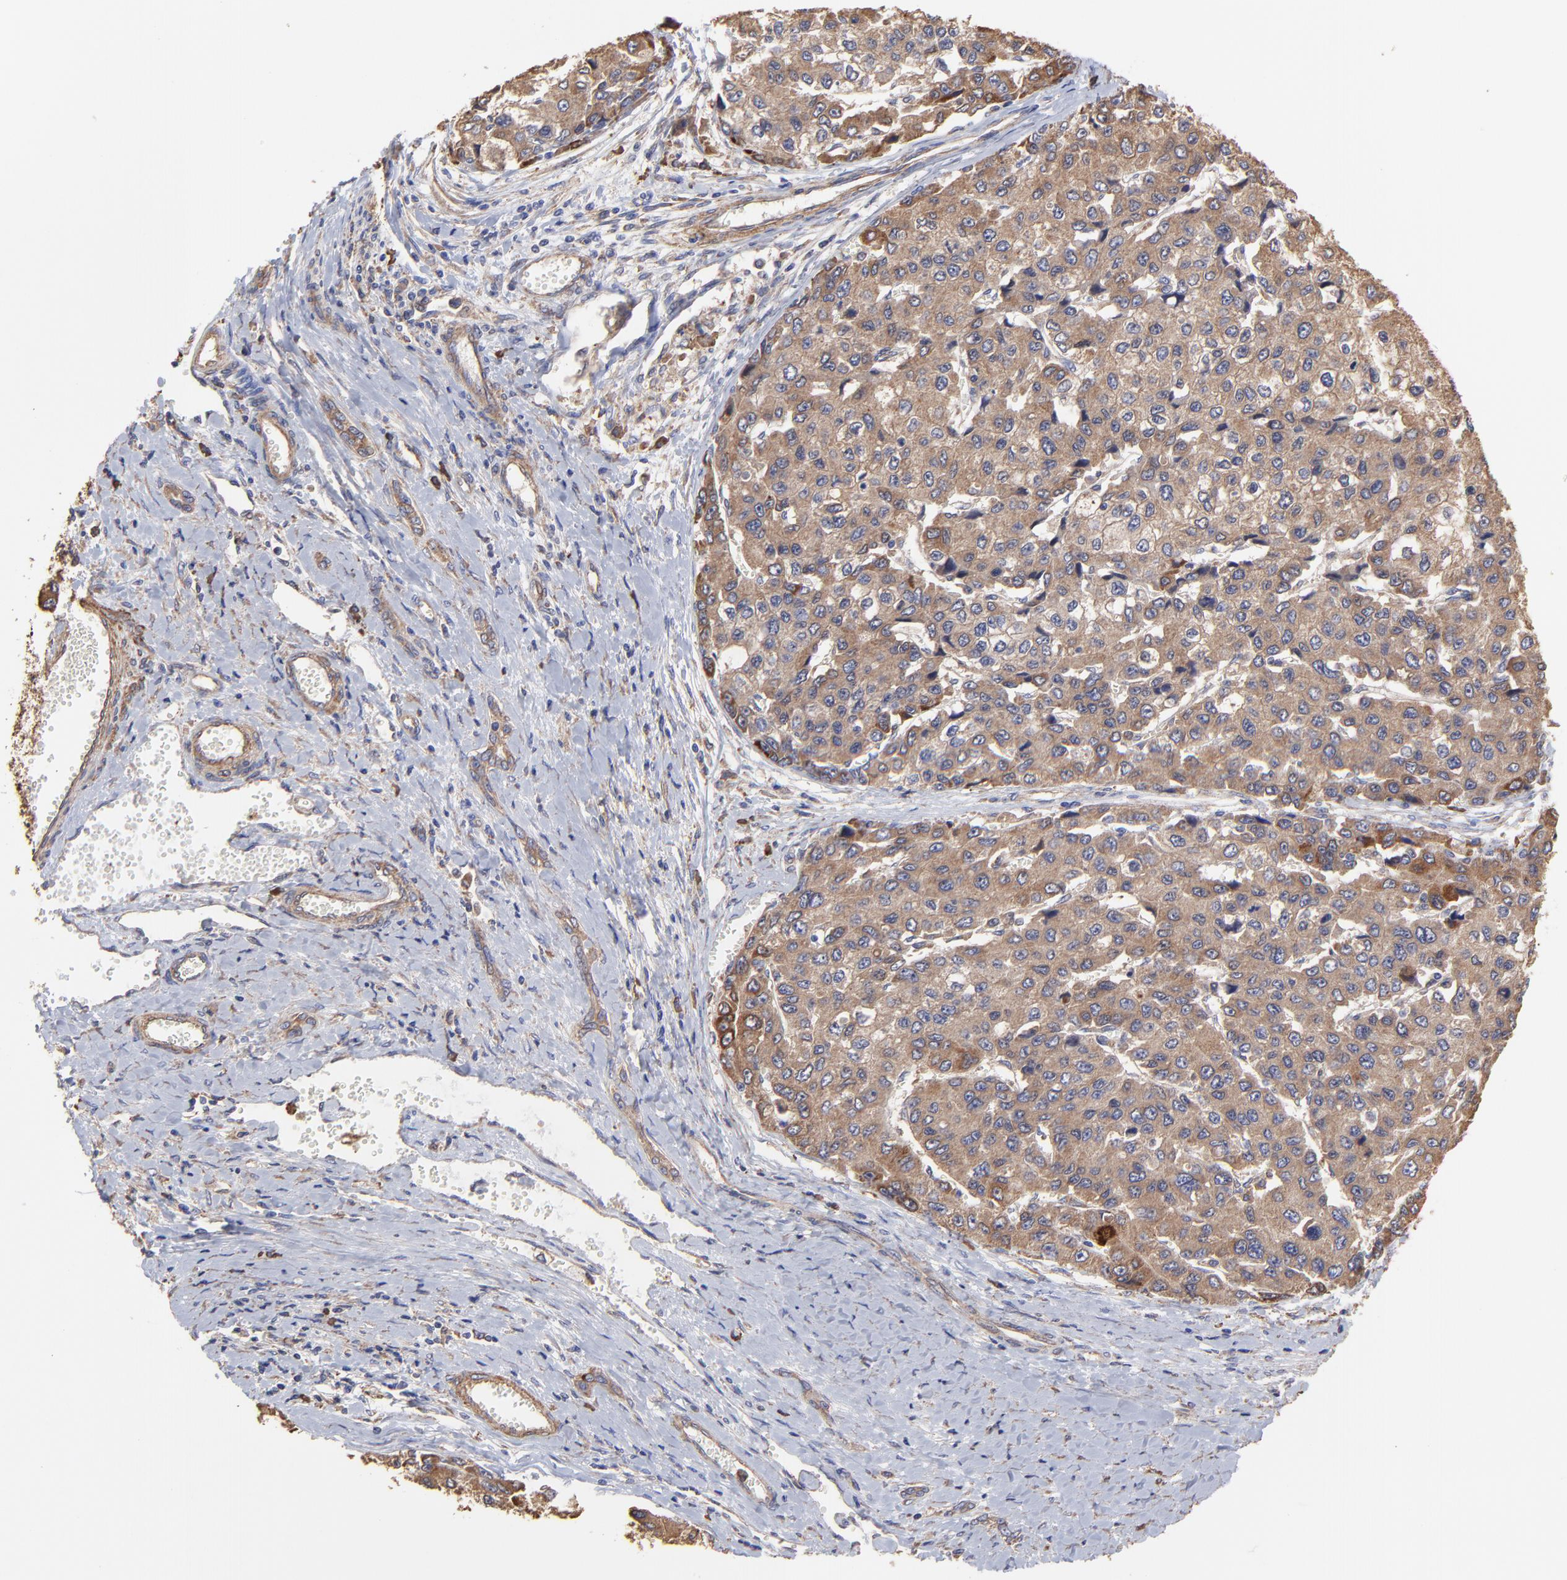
{"staining": {"intensity": "moderate", "quantity": ">75%", "location": "cytoplasmic/membranous"}, "tissue": "liver cancer", "cell_type": "Tumor cells", "image_type": "cancer", "snomed": [{"axis": "morphology", "description": "Carcinoma, Hepatocellular, NOS"}, {"axis": "topography", "description": "Liver"}], "caption": "Moderate cytoplasmic/membranous expression for a protein is seen in about >75% of tumor cells of liver cancer (hepatocellular carcinoma) using IHC.", "gene": "PFKM", "patient": {"sex": "female", "age": 66}}